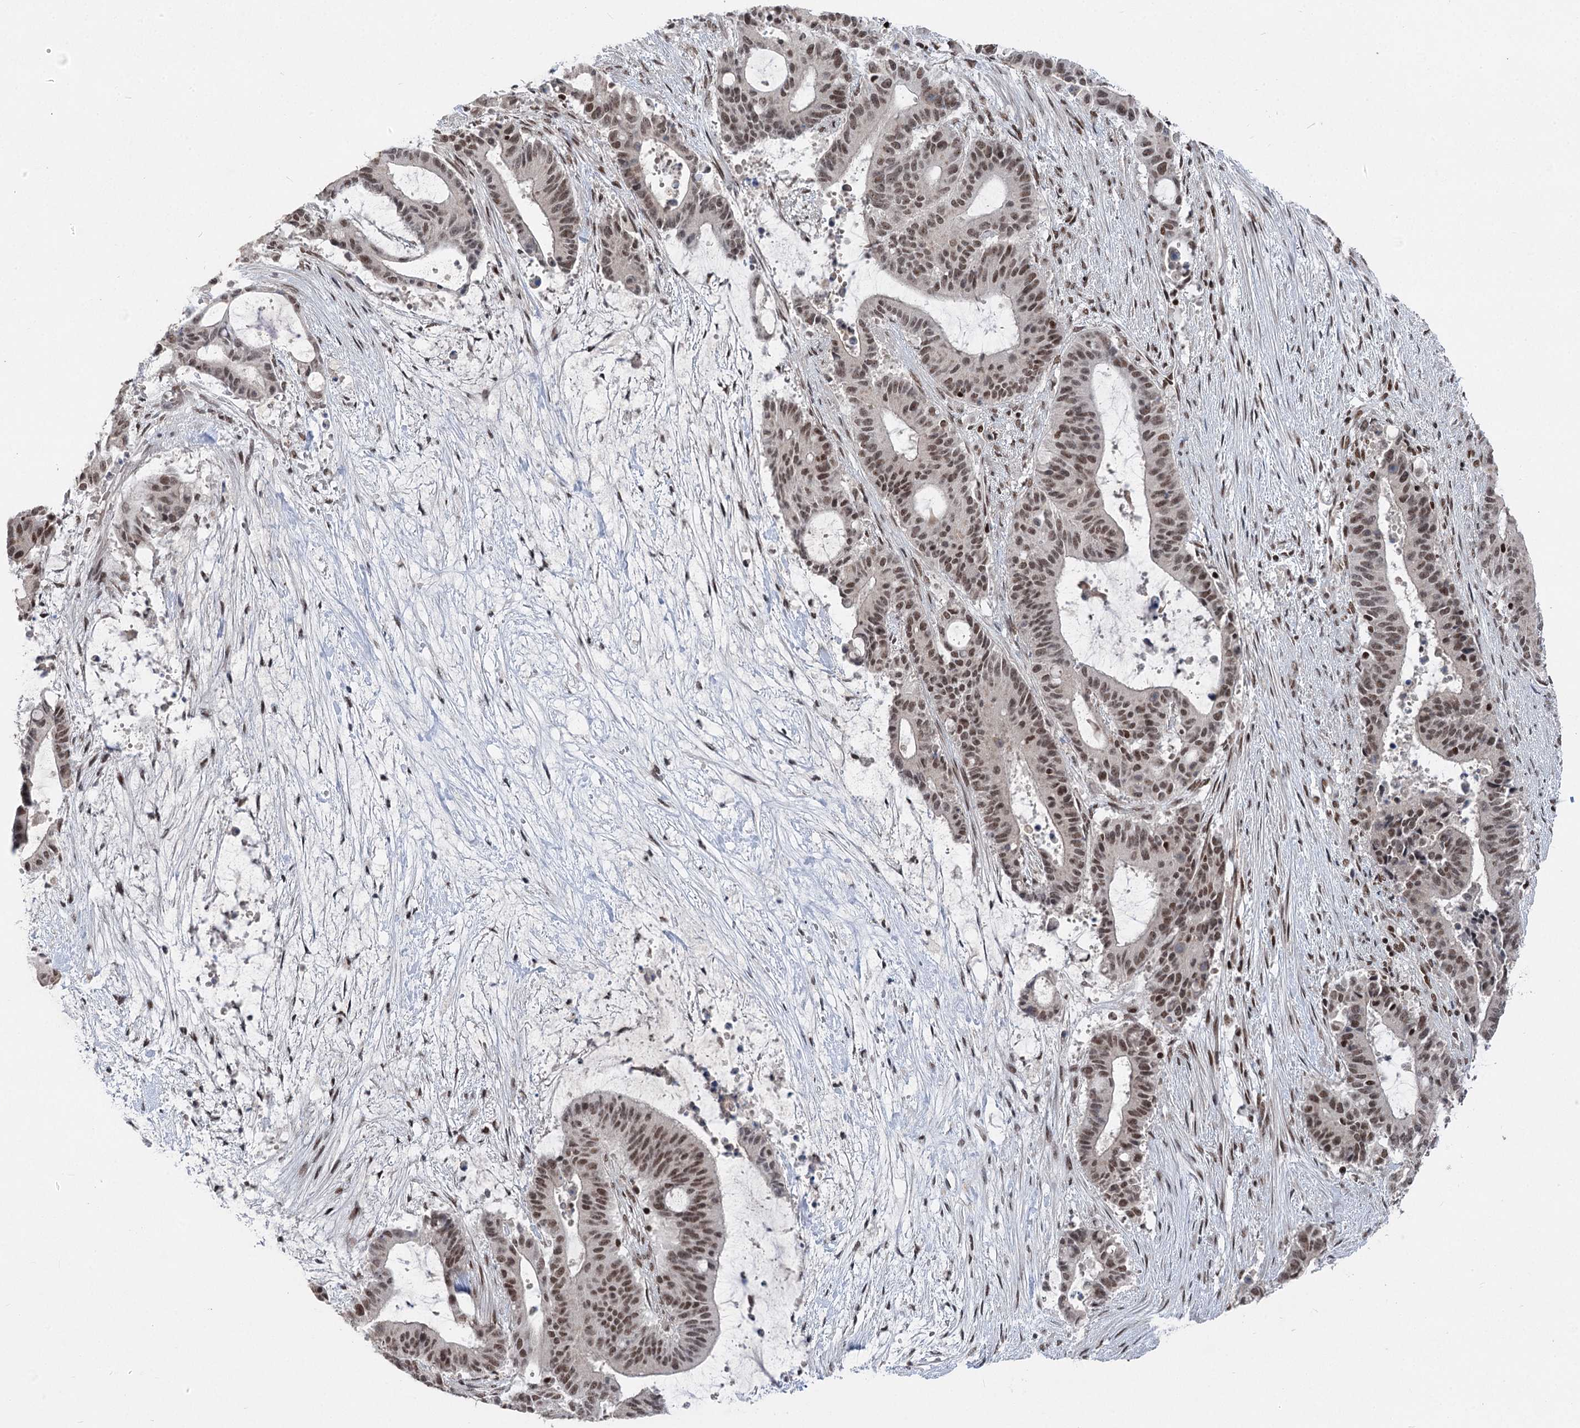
{"staining": {"intensity": "moderate", "quantity": ">75%", "location": "nuclear"}, "tissue": "liver cancer", "cell_type": "Tumor cells", "image_type": "cancer", "snomed": [{"axis": "morphology", "description": "Normal tissue, NOS"}, {"axis": "morphology", "description": "Cholangiocarcinoma"}, {"axis": "topography", "description": "Liver"}, {"axis": "topography", "description": "Peripheral nerve tissue"}], "caption": "This is an image of immunohistochemistry (IHC) staining of liver cancer, which shows moderate positivity in the nuclear of tumor cells.", "gene": "CGGBP1", "patient": {"sex": "female", "age": 73}}